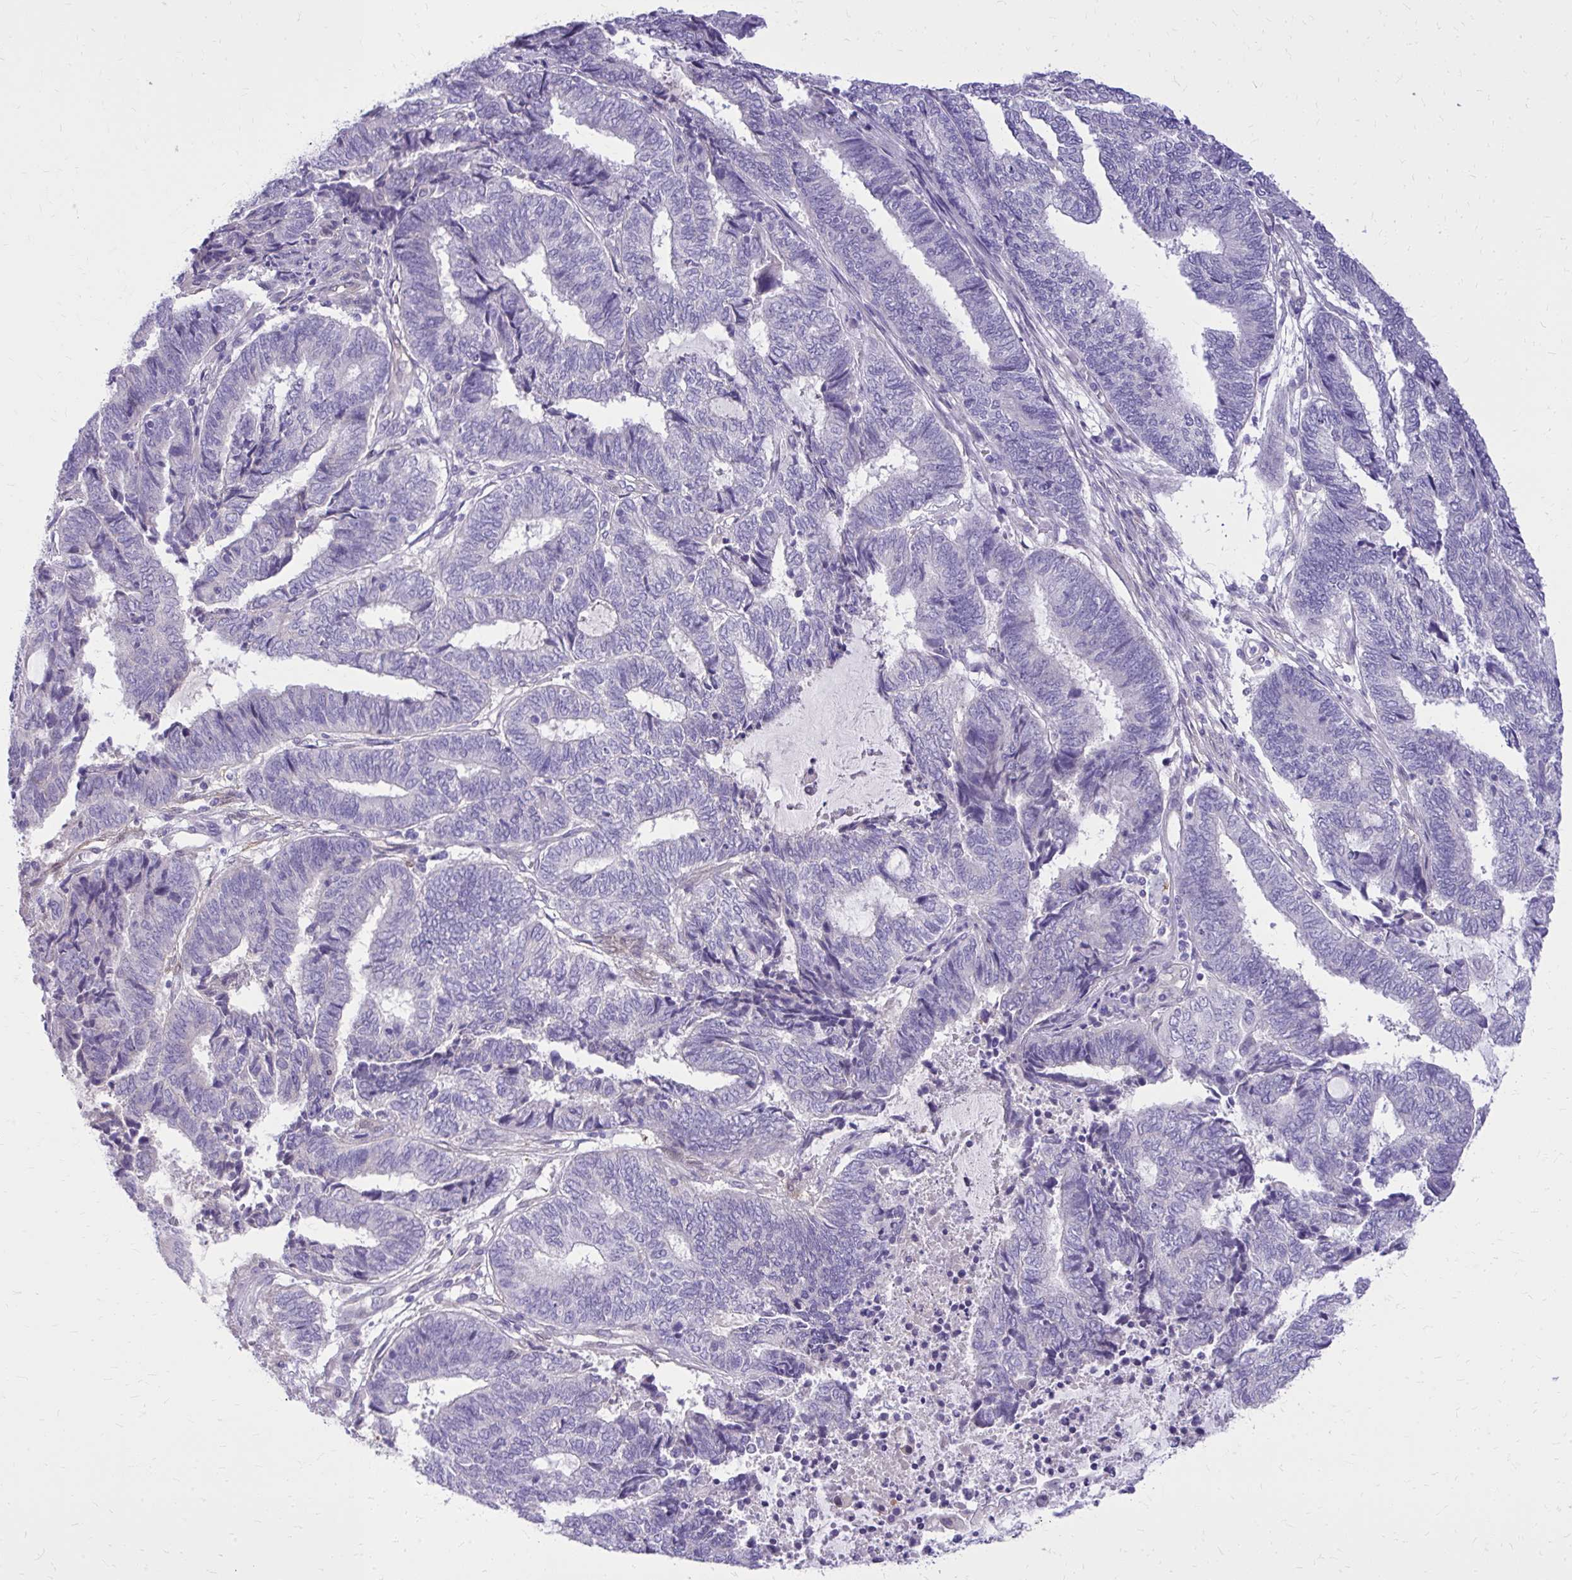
{"staining": {"intensity": "negative", "quantity": "none", "location": "none"}, "tissue": "endometrial cancer", "cell_type": "Tumor cells", "image_type": "cancer", "snomed": [{"axis": "morphology", "description": "Adenocarcinoma, NOS"}, {"axis": "topography", "description": "Uterus"}, {"axis": "topography", "description": "Endometrium"}], "caption": "This is an immunohistochemistry micrograph of human adenocarcinoma (endometrial). There is no staining in tumor cells.", "gene": "NNMT", "patient": {"sex": "female", "age": 70}}